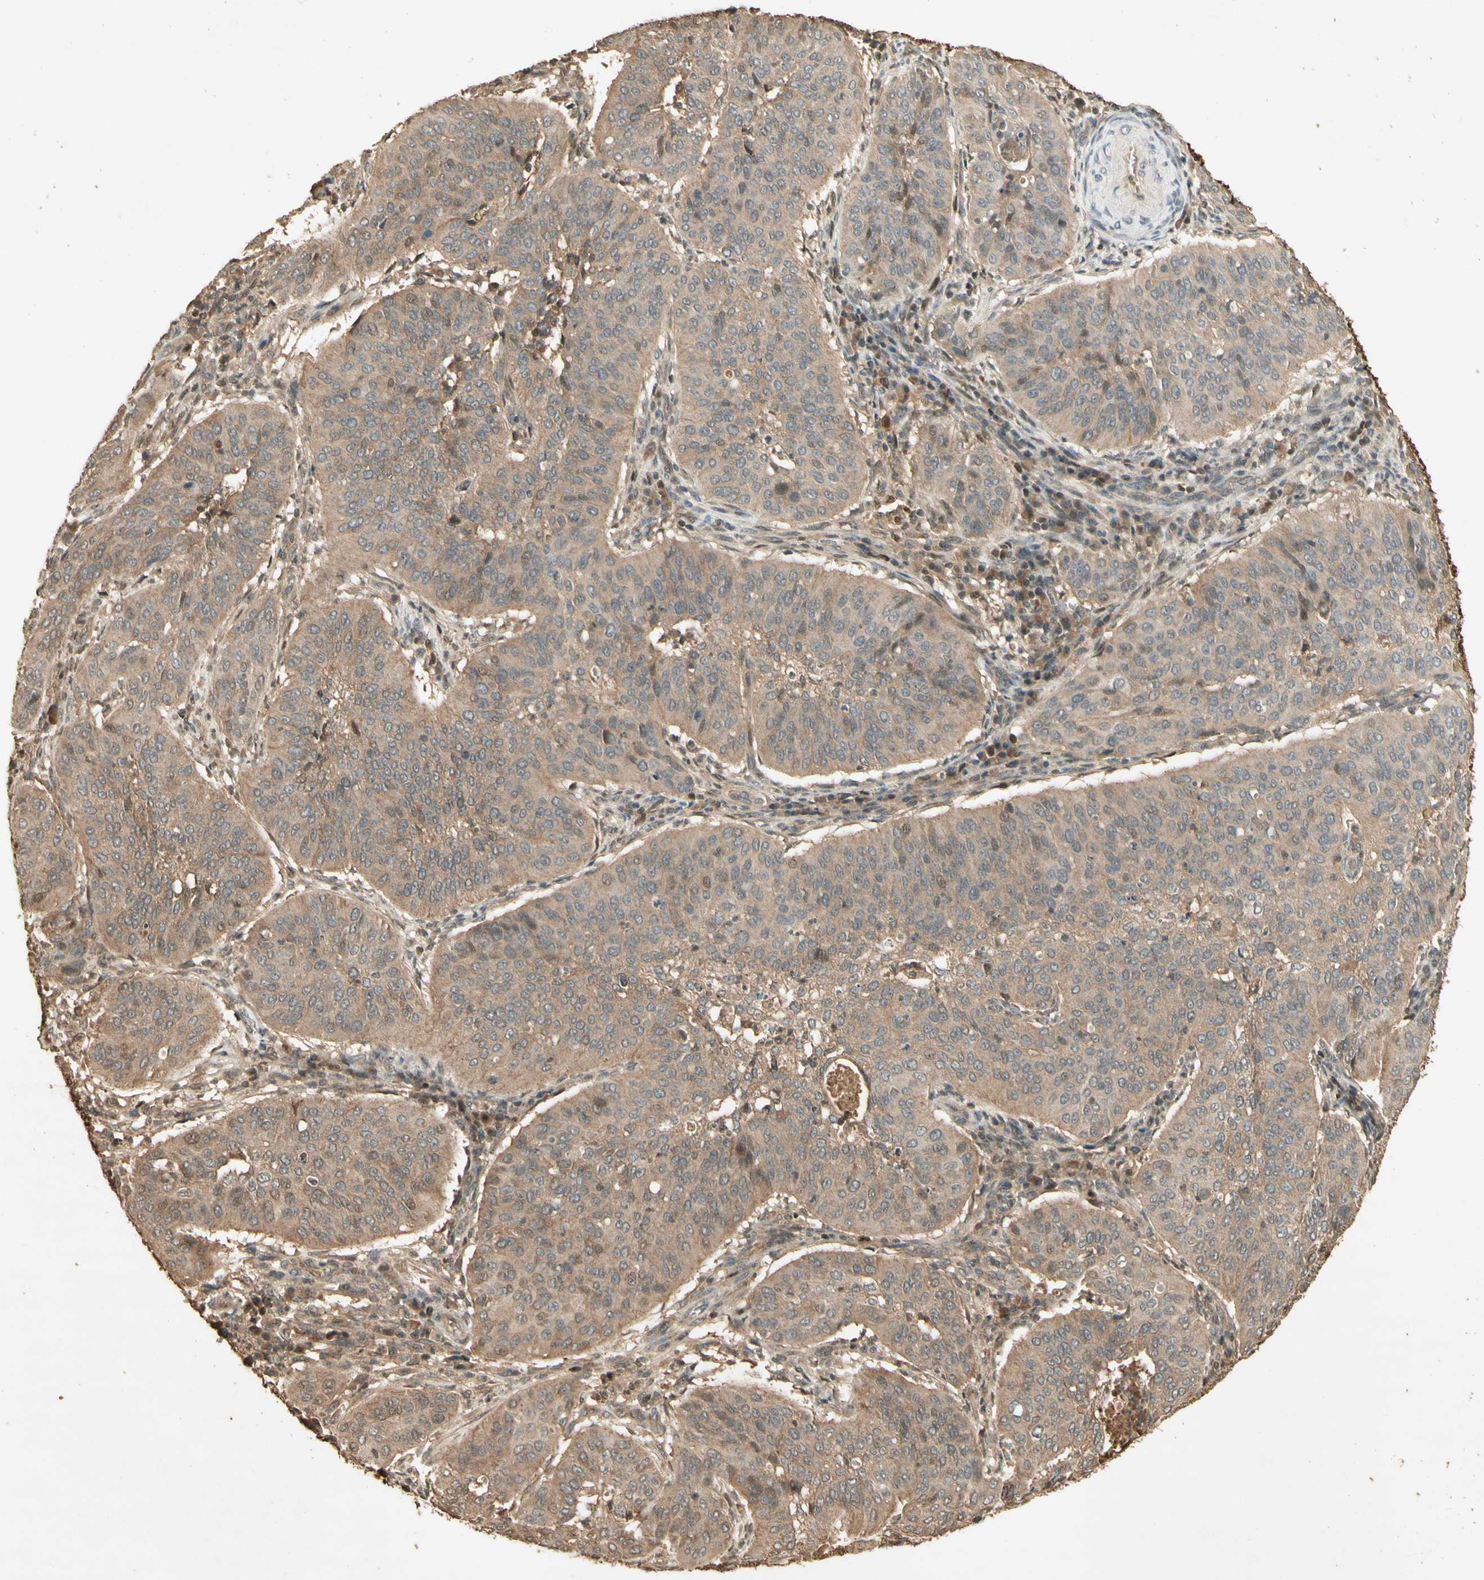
{"staining": {"intensity": "moderate", "quantity": ">75%", "location": "cytoplasmic/membranous"}, "tissue": "cervical cancer", "cell_type": "Tumor cells", "image_type": "cancer", "snomed": [{"axis": "morphology", "description": "Normal tissue, NOS"}, {"axis": "morphology", "description": "Squamous cell carcinoma, NOS"}, {"axis": "topography", "description": "Cervix"}], "caption": "The image exhibits staining of cervical cancer, revealing moderate cytoplasmic/membranous protein positivity (brown color) within tumor cells.", "gene": "SMAD9", "patient": {"sex": "female", "age": 39}}